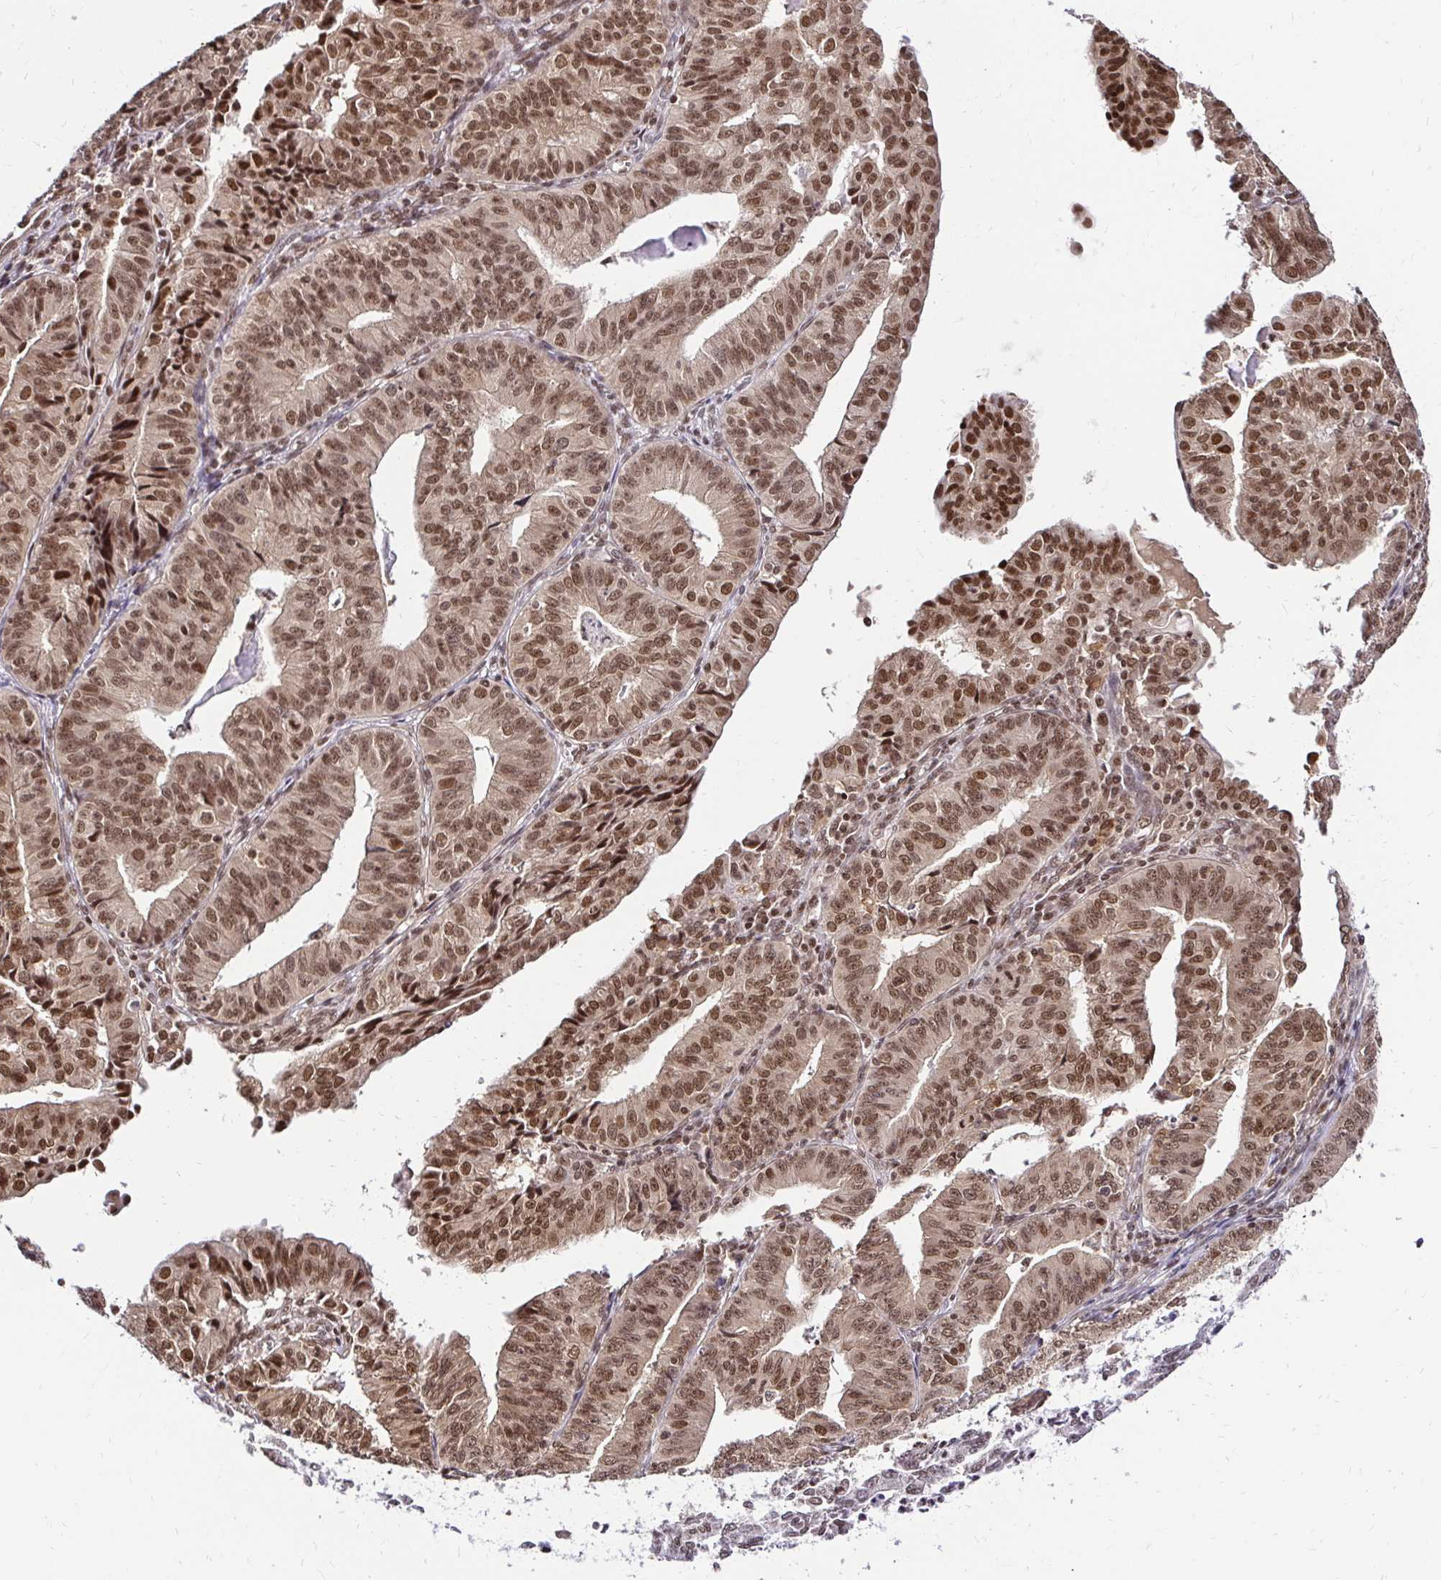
{"staining": {"intensity": "moderate", "quantity": ">75%", "location": "nuclear"}, "tissue": "endometrial cancer", "cell_type": "Tumor cells", "image_type": "cancer", "snomed": [{"axis": "morphology", "description": "Adenocarcinoma, NOS"}, {"axis": "topography", "description": "Endometrium"}], "caption": "Protein staining displays moderate nuclear staining in approximately >75% of tumor cells in endometrial adenocarcinoma.", "gene": "GLYR1", "patient": {"sex": "female", "age": 56}}